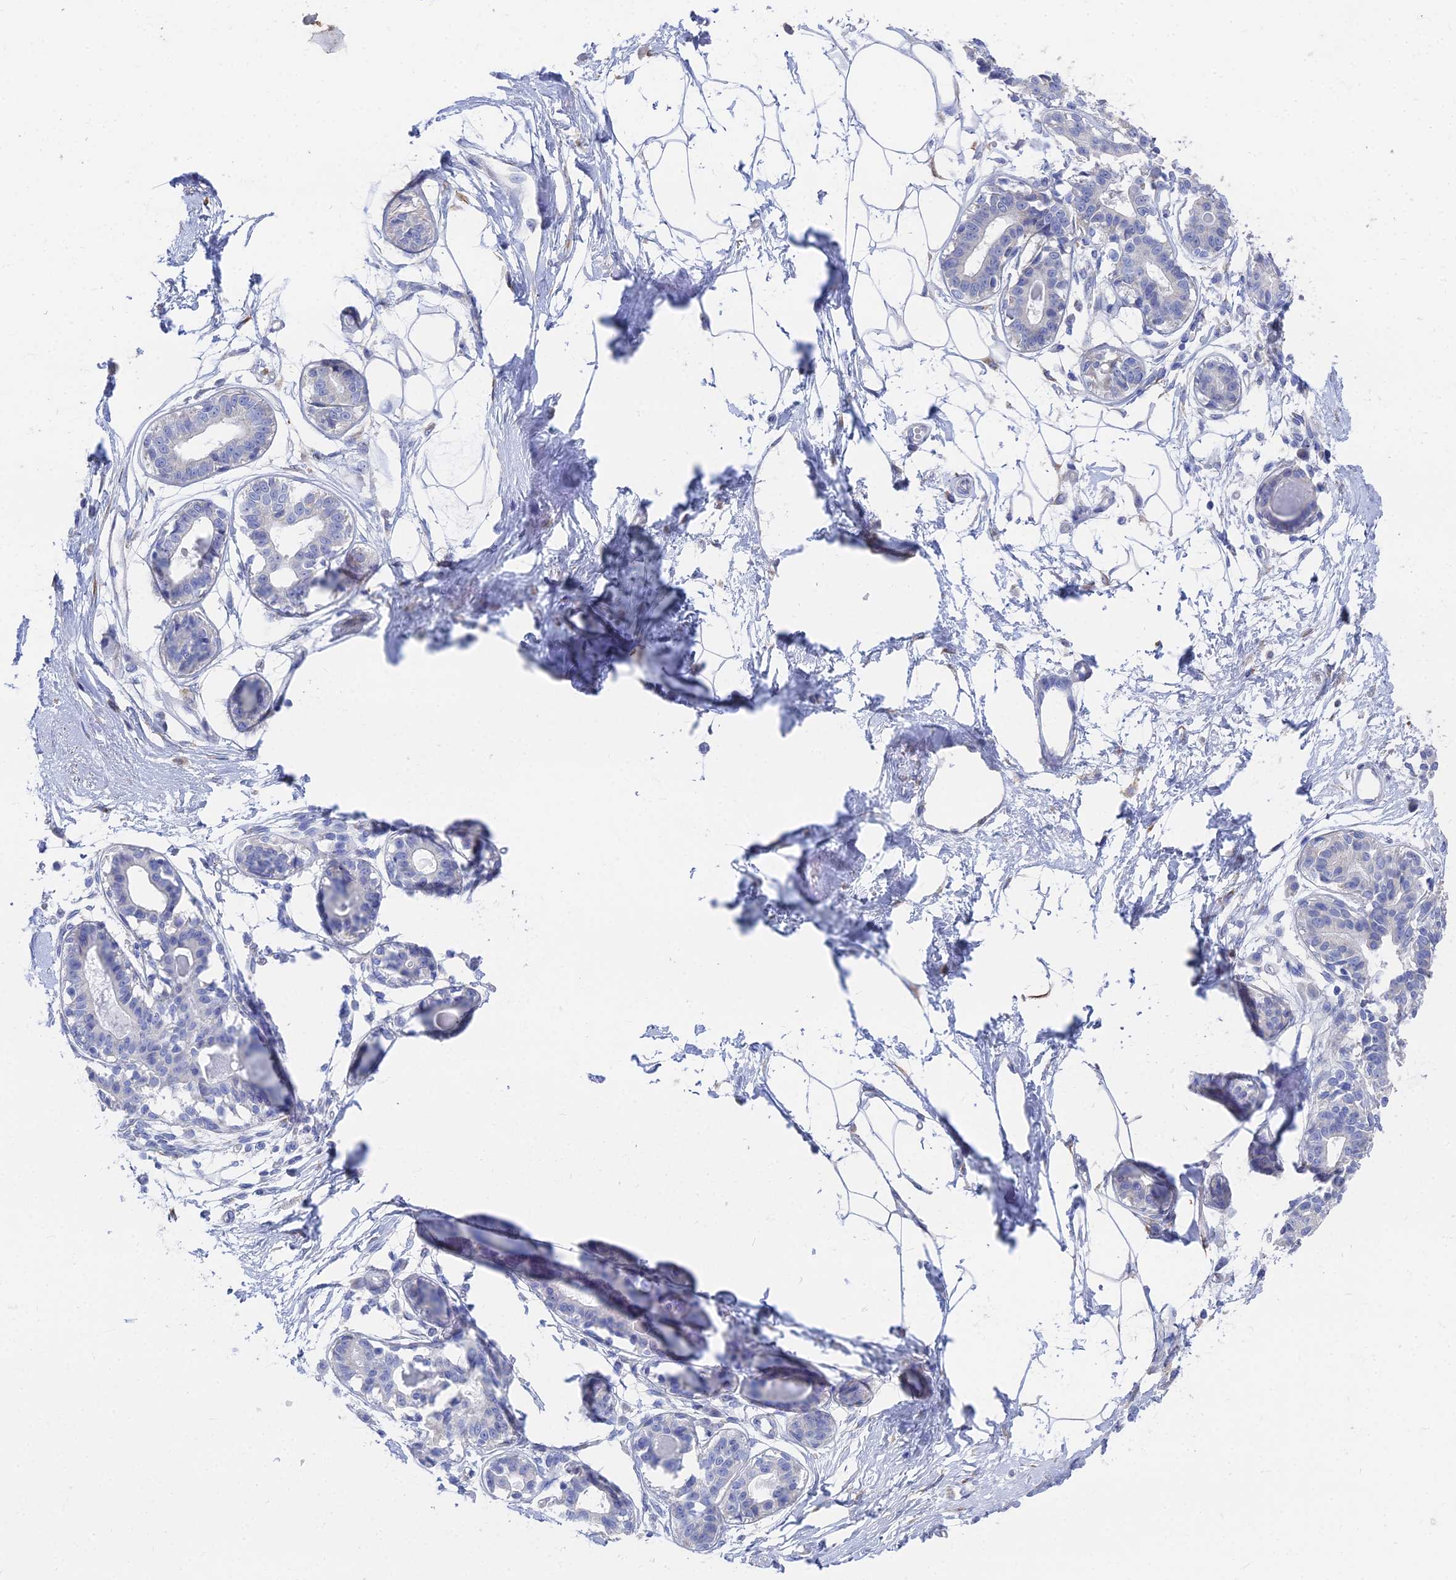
{"staining": {"intensity": "negative", "quantity": "none", "location": "none"}, "tissue": "breast", "cell_type": "Adipocytes", "image_type": "normal", "snomed": [{"axis": "morphology", "description": "Normal tissue, NOS"}, {"axis": "topography", "description": "Breast"}], "caption": "Immunohistochemical staining of normal human breast reveals no significant expression in adipocytes.", "gene": "TNNT3", "patient": {"sex": "female", "age": 45}}